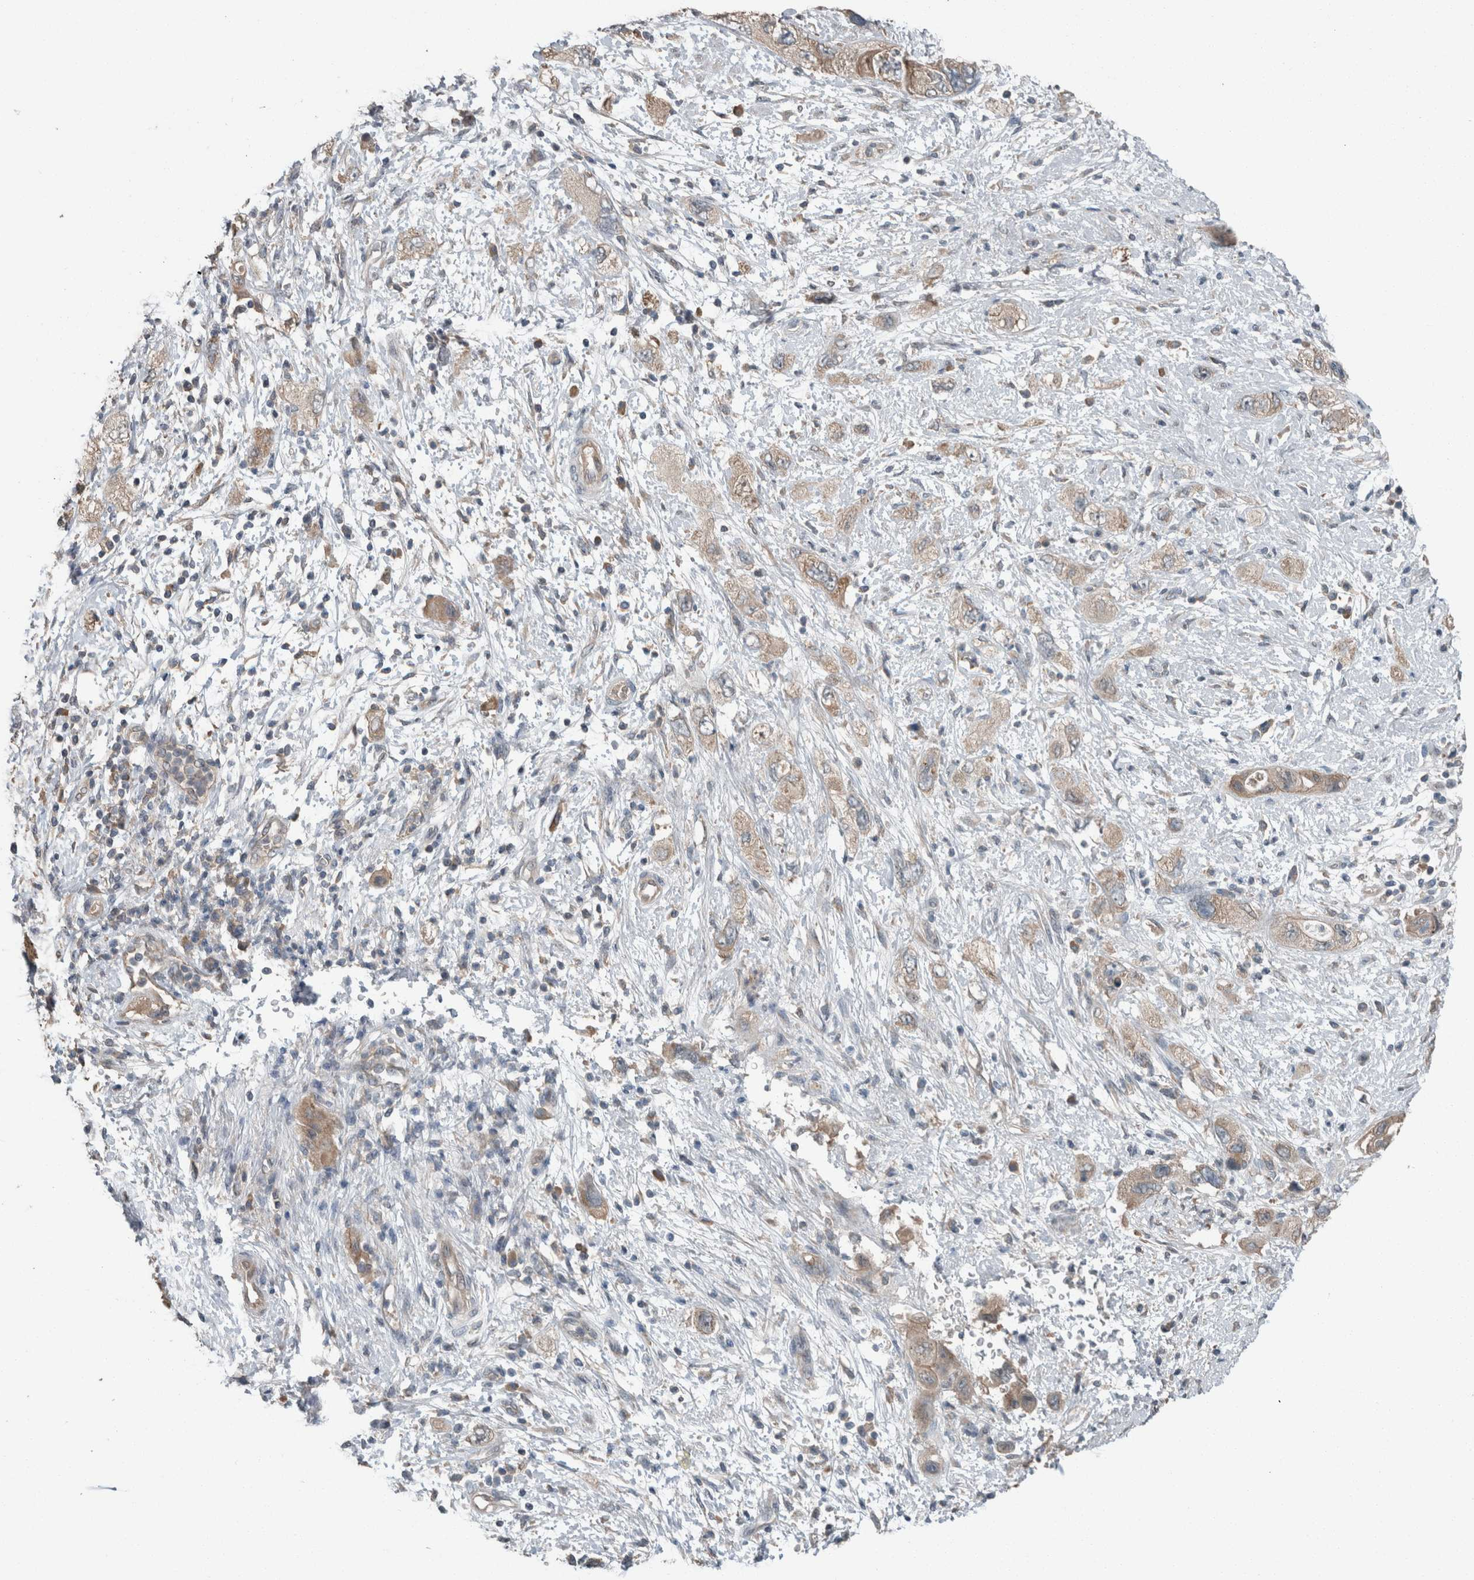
{"staining": {"intensity": "weak", "quantity": ">75%", "location": "cytoplasmic/membranous"}, "tissue": "pancreatic cancer", "cell_type": "Tumor cells", "image_type": "cancer", "snomed": [{"axis": "morphology", "description": "Adenocarcinoma, NOS"}, {"axis": "topography", "description": "Pancreas"}], "caption": "Weak cytoplasmic/membranous protein expression is seen in about >75% of tumor cells in pancreatic cancer.", "gene": "KNTC1", "patient": {"sex": "female", "age": 73}}